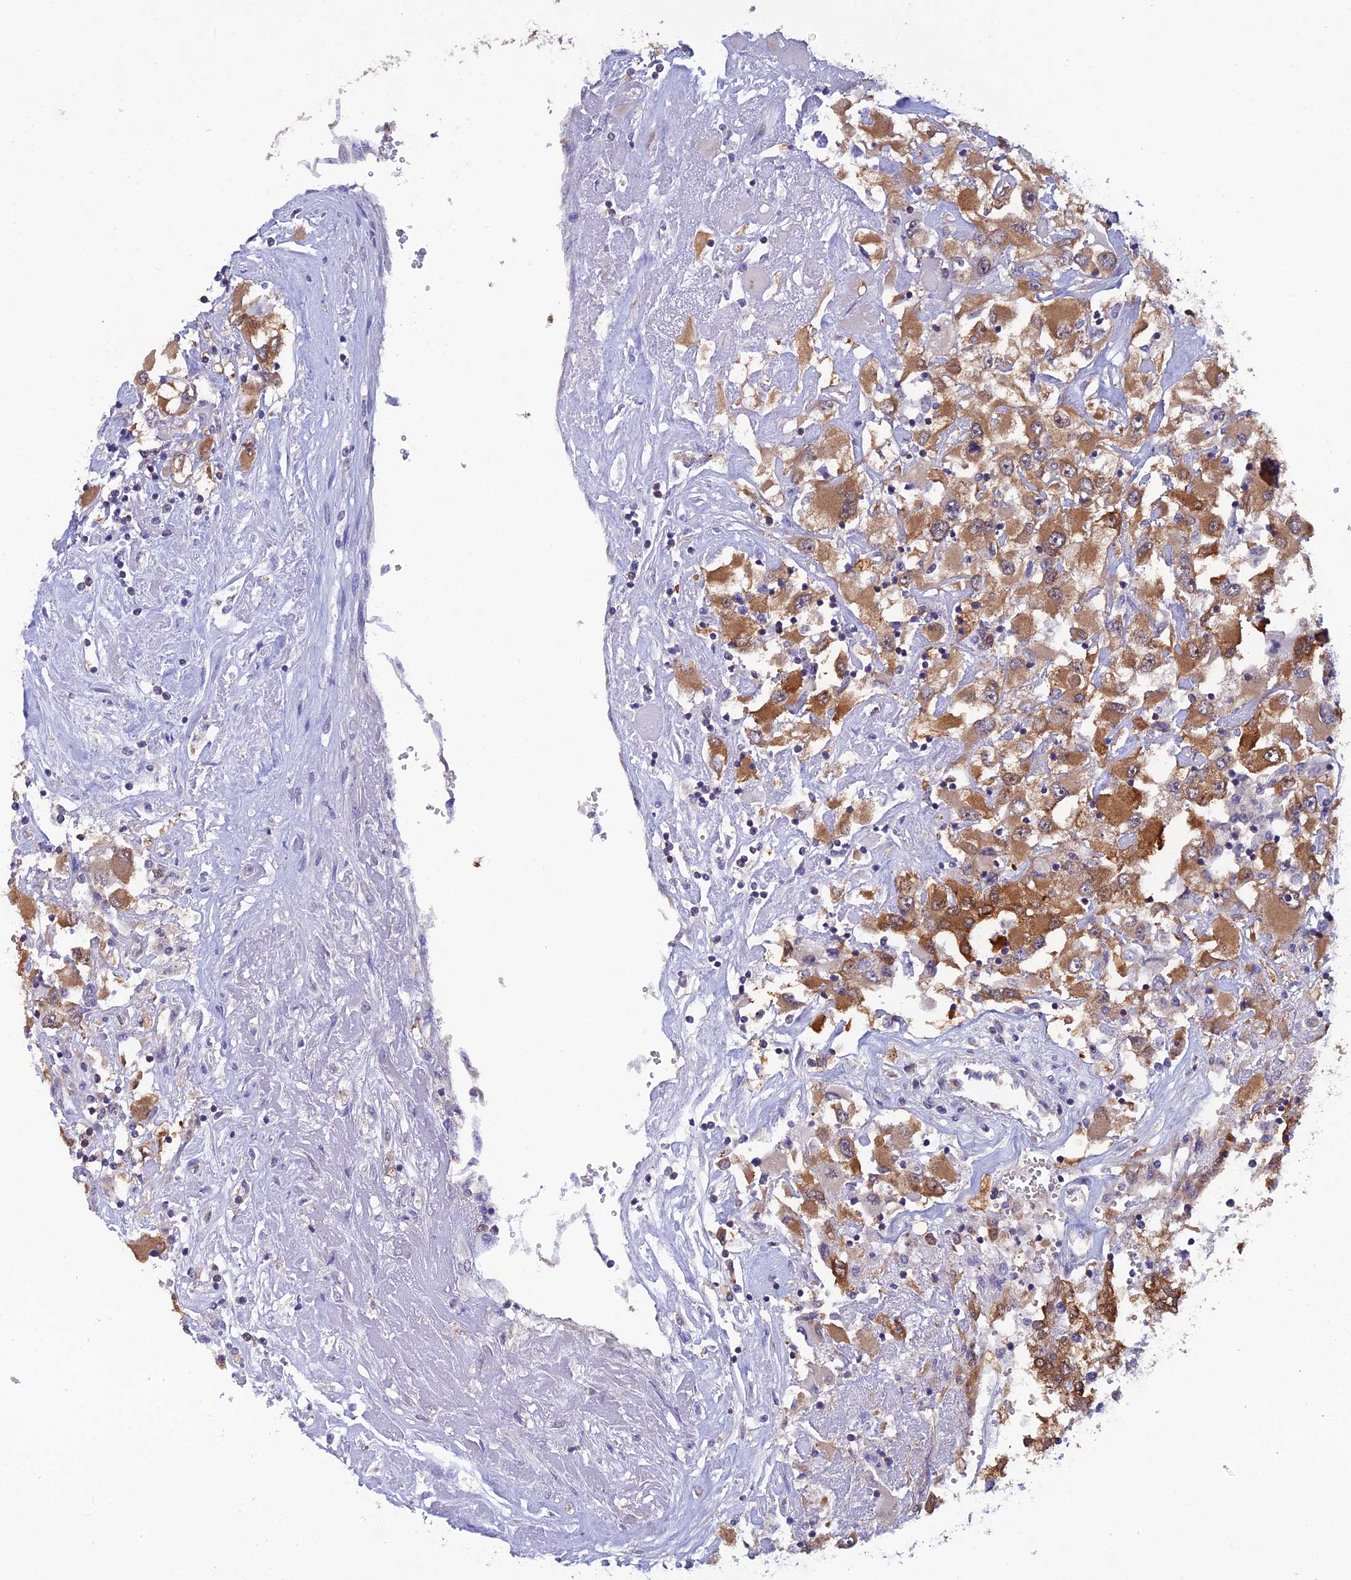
{"staining": {"intensity": "moderate", "quantity": ">75%", "location": "cytoplasmic/membranous"}, "tissue": "renal cancer", "cell_type": "Tumor cells", "image_type": "cancer", "snomed": [{"axis": "morphology", "description": "Adenocarcinoma, NOS"}, {"axis": "topography", "description": "Kidney"}], "caption": "An immunohistochemistry micrograph of neoplastic tissue is shown. Protein staining in brown shows moderate cytoplasmic/membranous positivity in adenocarcinoma (renal) within tumor cells.", "gene": "HINT1", "patient": {"sex": "female", "age": 52}}